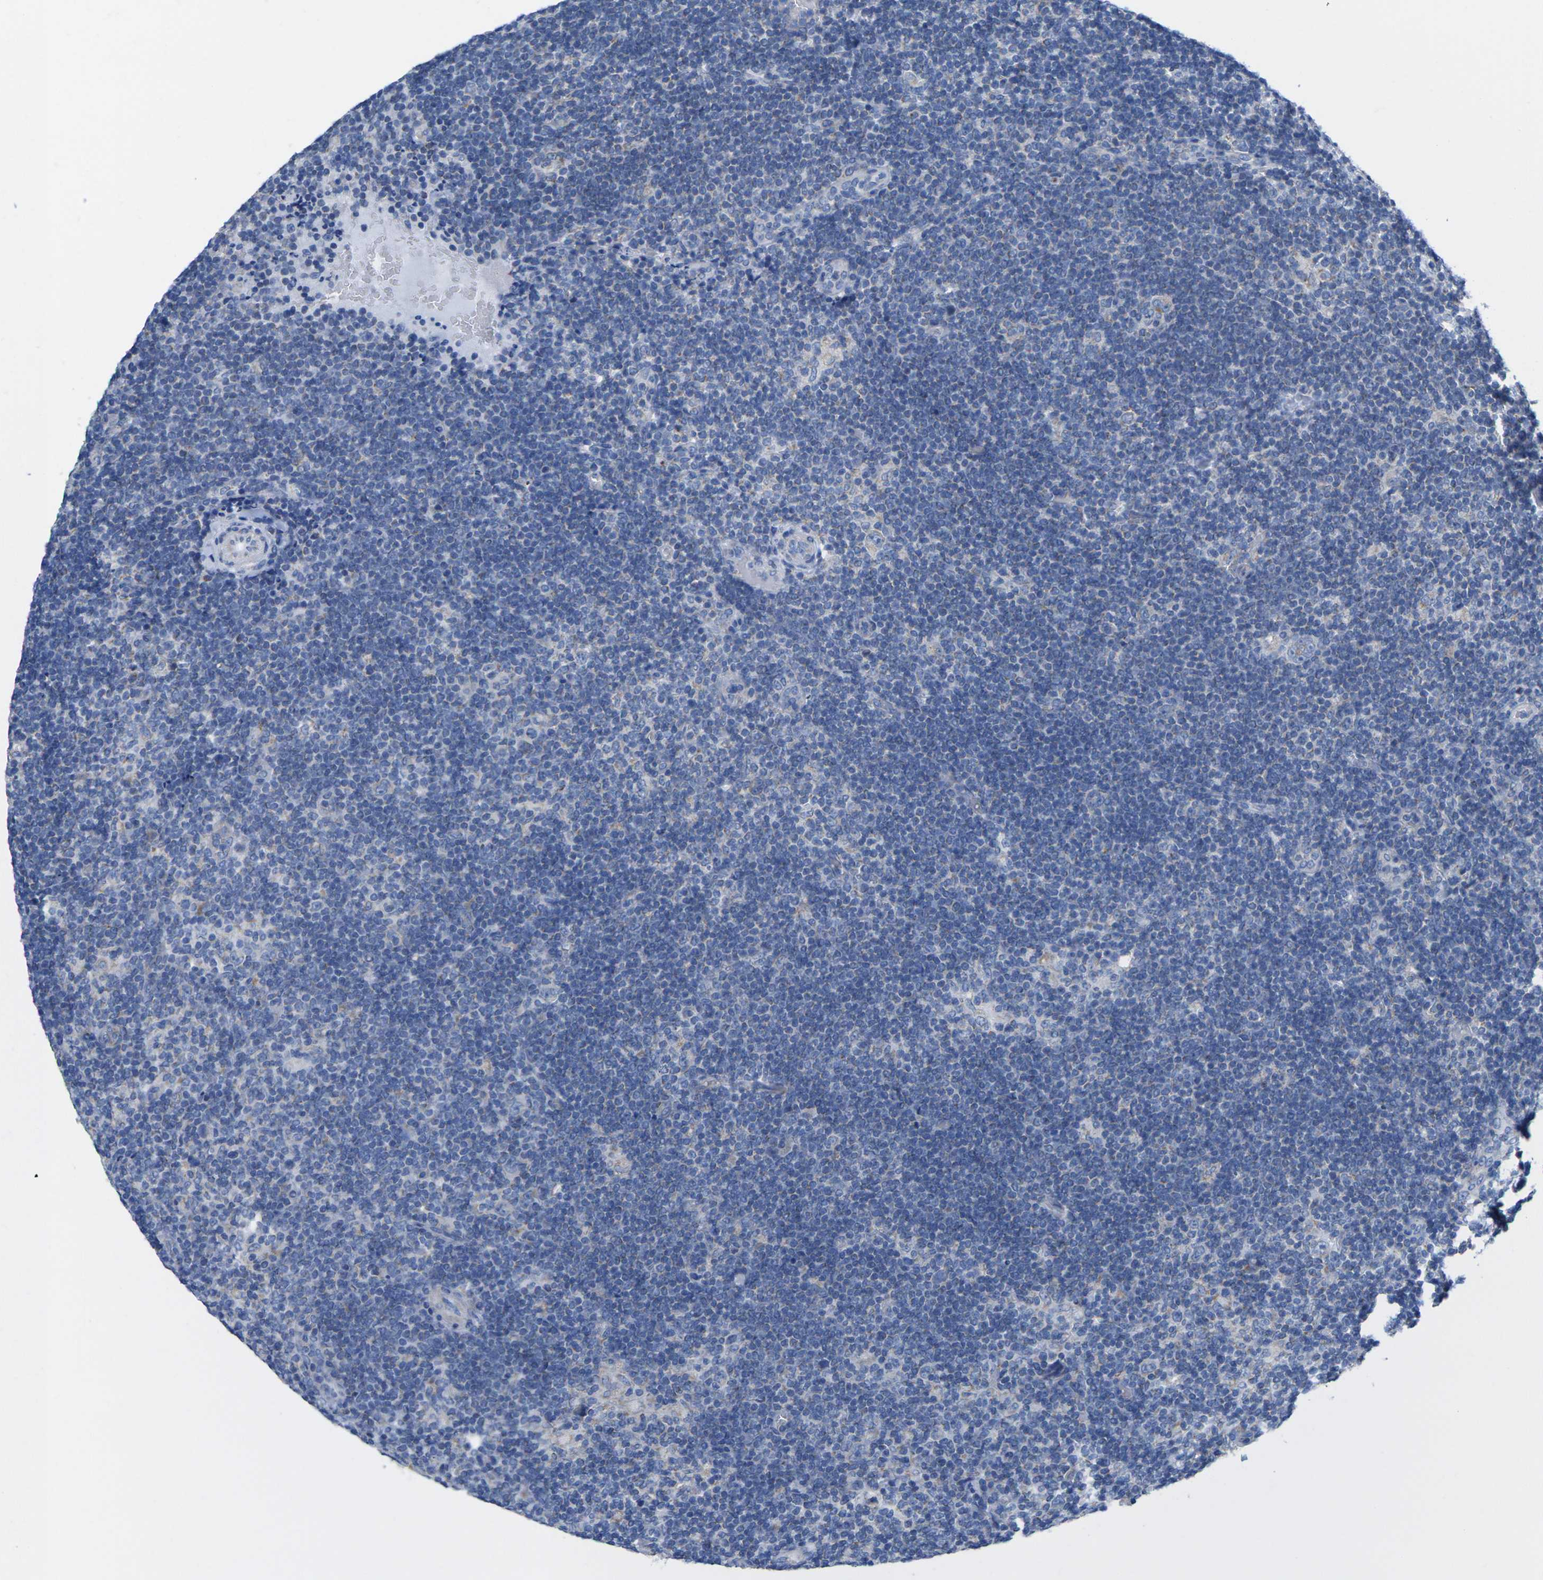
{"staining": {"intensity": "negative", "quantity": "none", "location": "none"}, "tissue": "lymphoma", "cell_type": "Tumor cells", "image_type": "cancer", "snomed": [{"axis": "morphology", "description": "Hodgkin's disease, NOS"}, {"axis": "topography", "description": "Lymph node"}], "caption": "Tumor cells show no significant expression in Hodgkin's disease.", "gene": "TMEM204", "patient": {"sex": "female", "age": 57}}